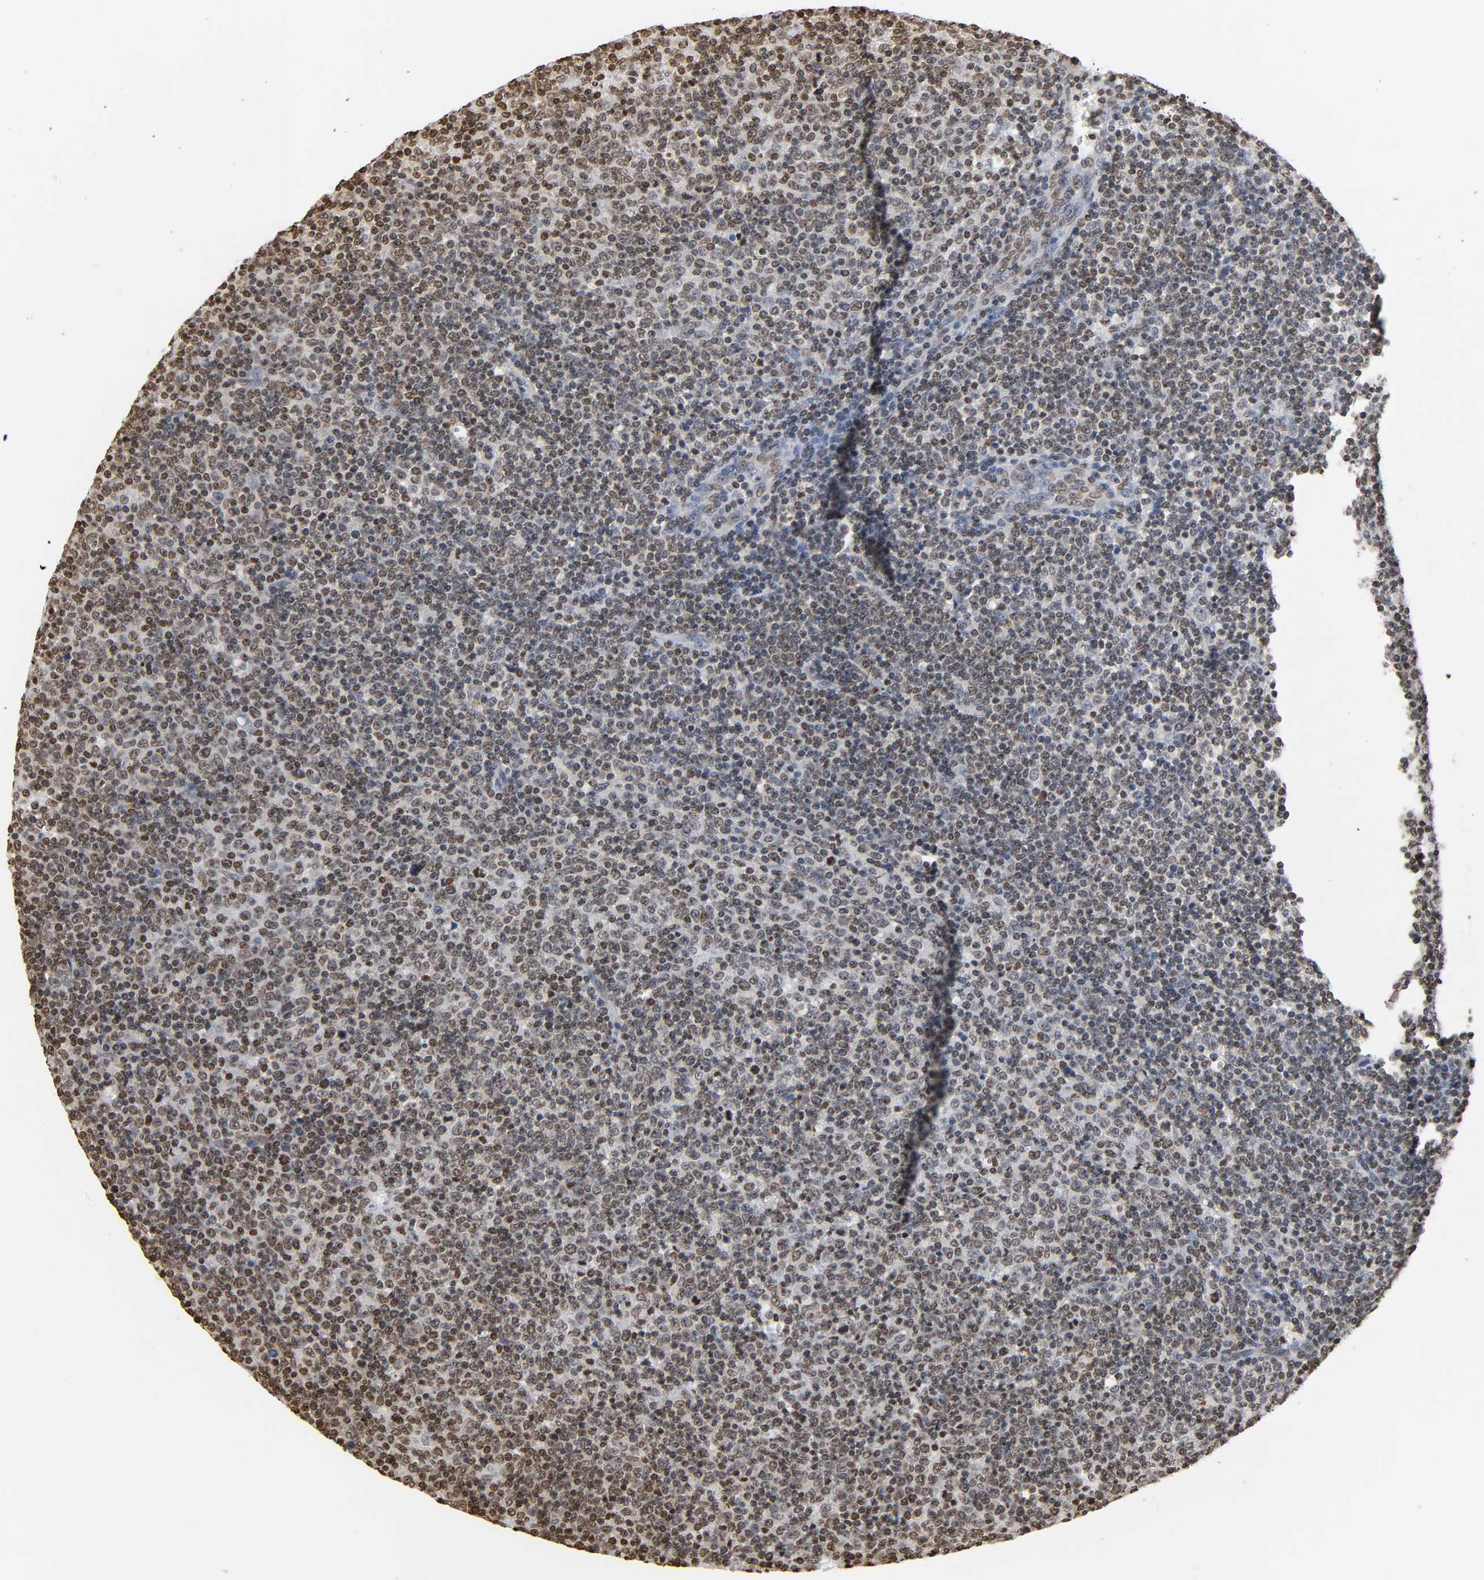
{"staining": {"intensity": "moderate", "quantity": ">75%", "location": "nuclear"}, "tissue": "lymphoma", "cell_type": "Tumor cells", "image_type": "cancer", "snomed": [{"axis": "morphology", "description": "Malignant lymphoma, non-Hodgkin's type, Low grade"}, {"axis": "topography", "description": "Lymph node"}], "caption": "Immunohistochemical staining of human lymphoma exhibits medium levels of moderate nuclear positivity in approximately >75% of tumor cells.", "gene": "HOXA6", "patient": {"sex": "male", "age": 70}}